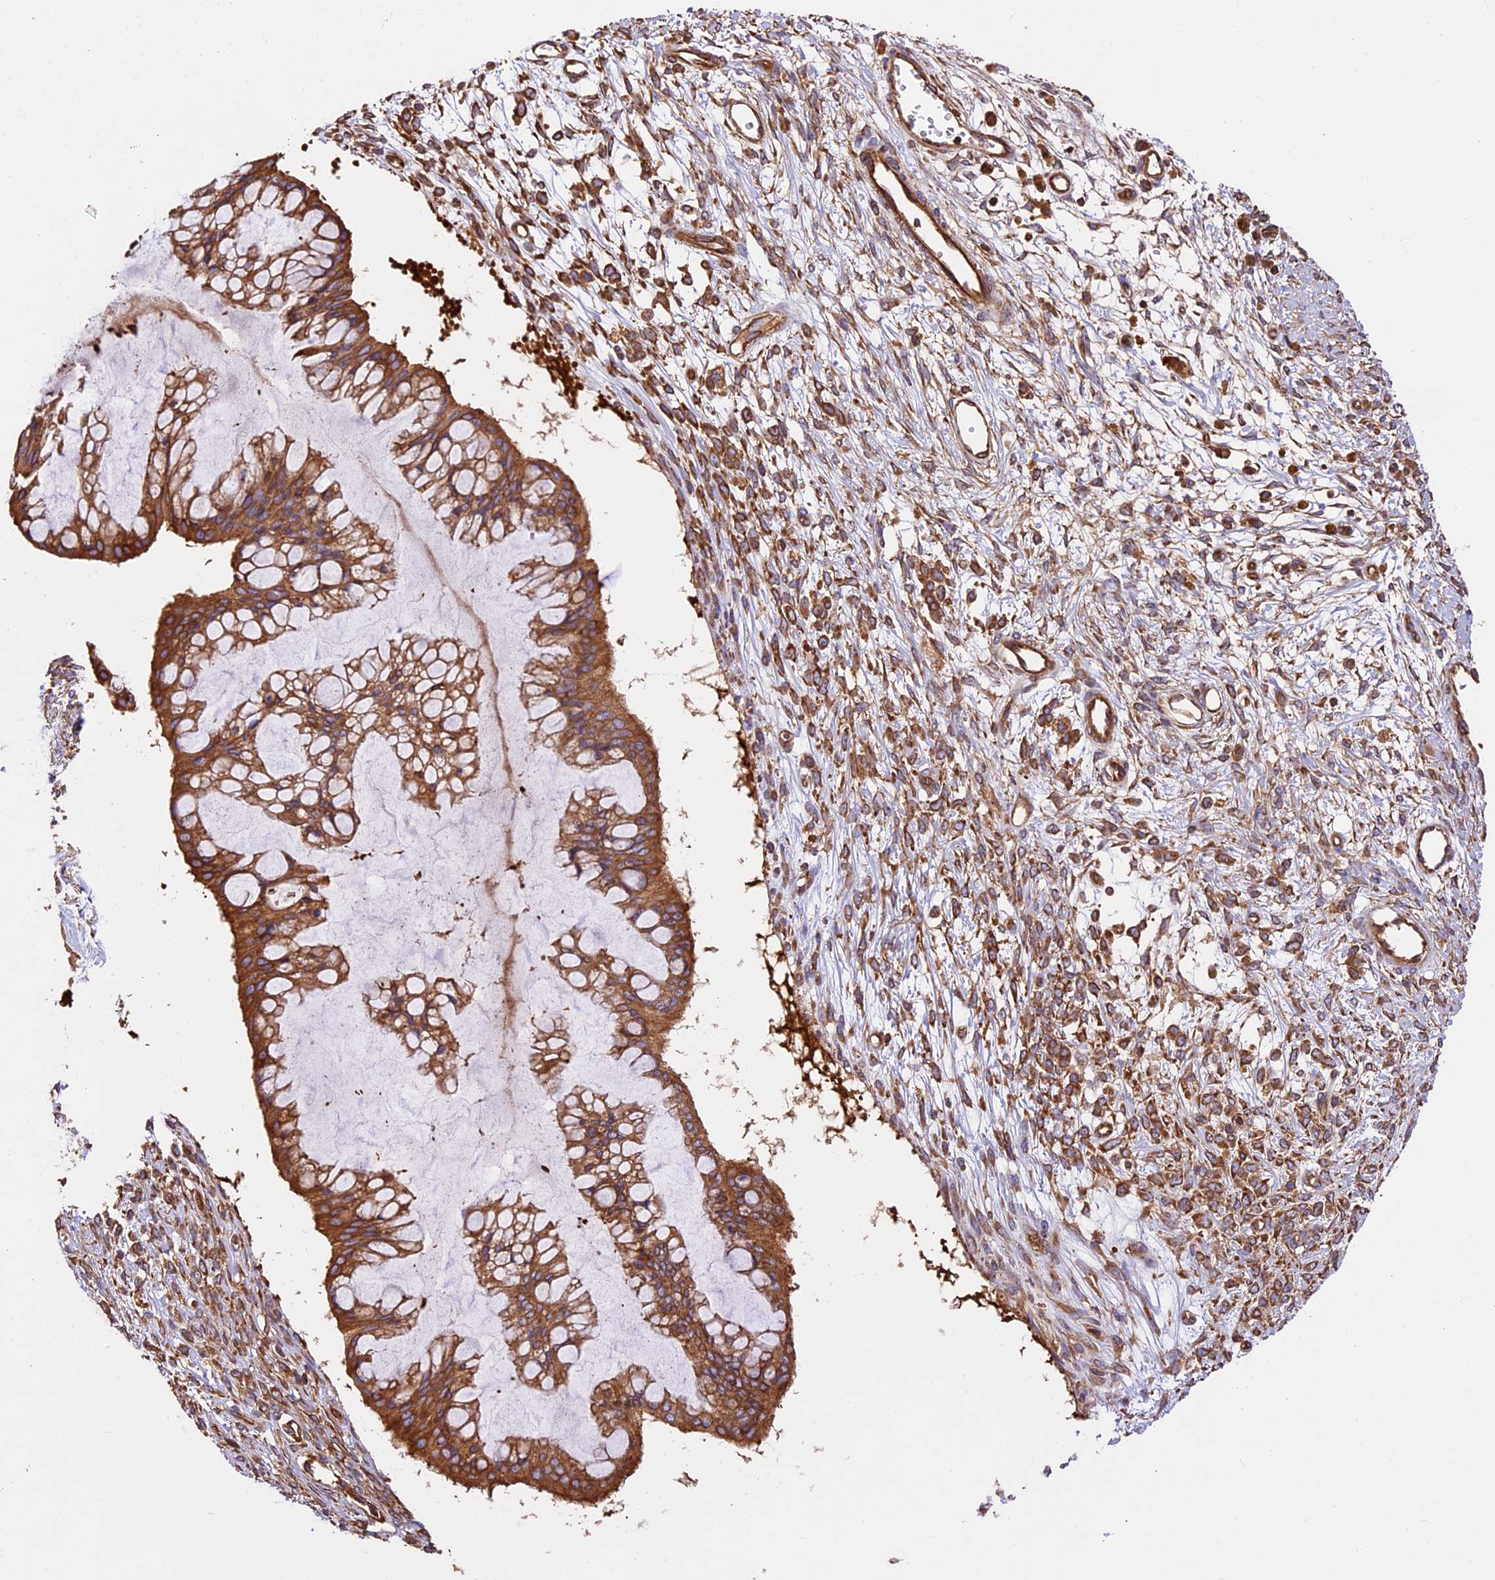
{"staining": {"intensity": "moderate", "quantity": ">75%", "location": "cytoplasmic/membranous"}, "tissue": "ovarian cancer", "cell_type": "Tumor cells", "image_type": "cancer", "snomed": [{"axis": "morphology", "description": "Cystadenocarcinoma, mucinous, NOS"}, {"axis": "topography", "description": "Ovary"}], "caption": "High-magnification brightfield microscopy of ovarian cancer stained with DAB (brown) and counterstained with hematoxylin (blue). tumor cells exhibit moderate cytoplasmic/membranous expression is seen in about>75% of cells. (DAB (3,3'-diaminobenzidine) = brown stain, brightfield microscopy at high magnification).", "gene": "KARS1", "patient": {"sex": "female", "age": 73}}